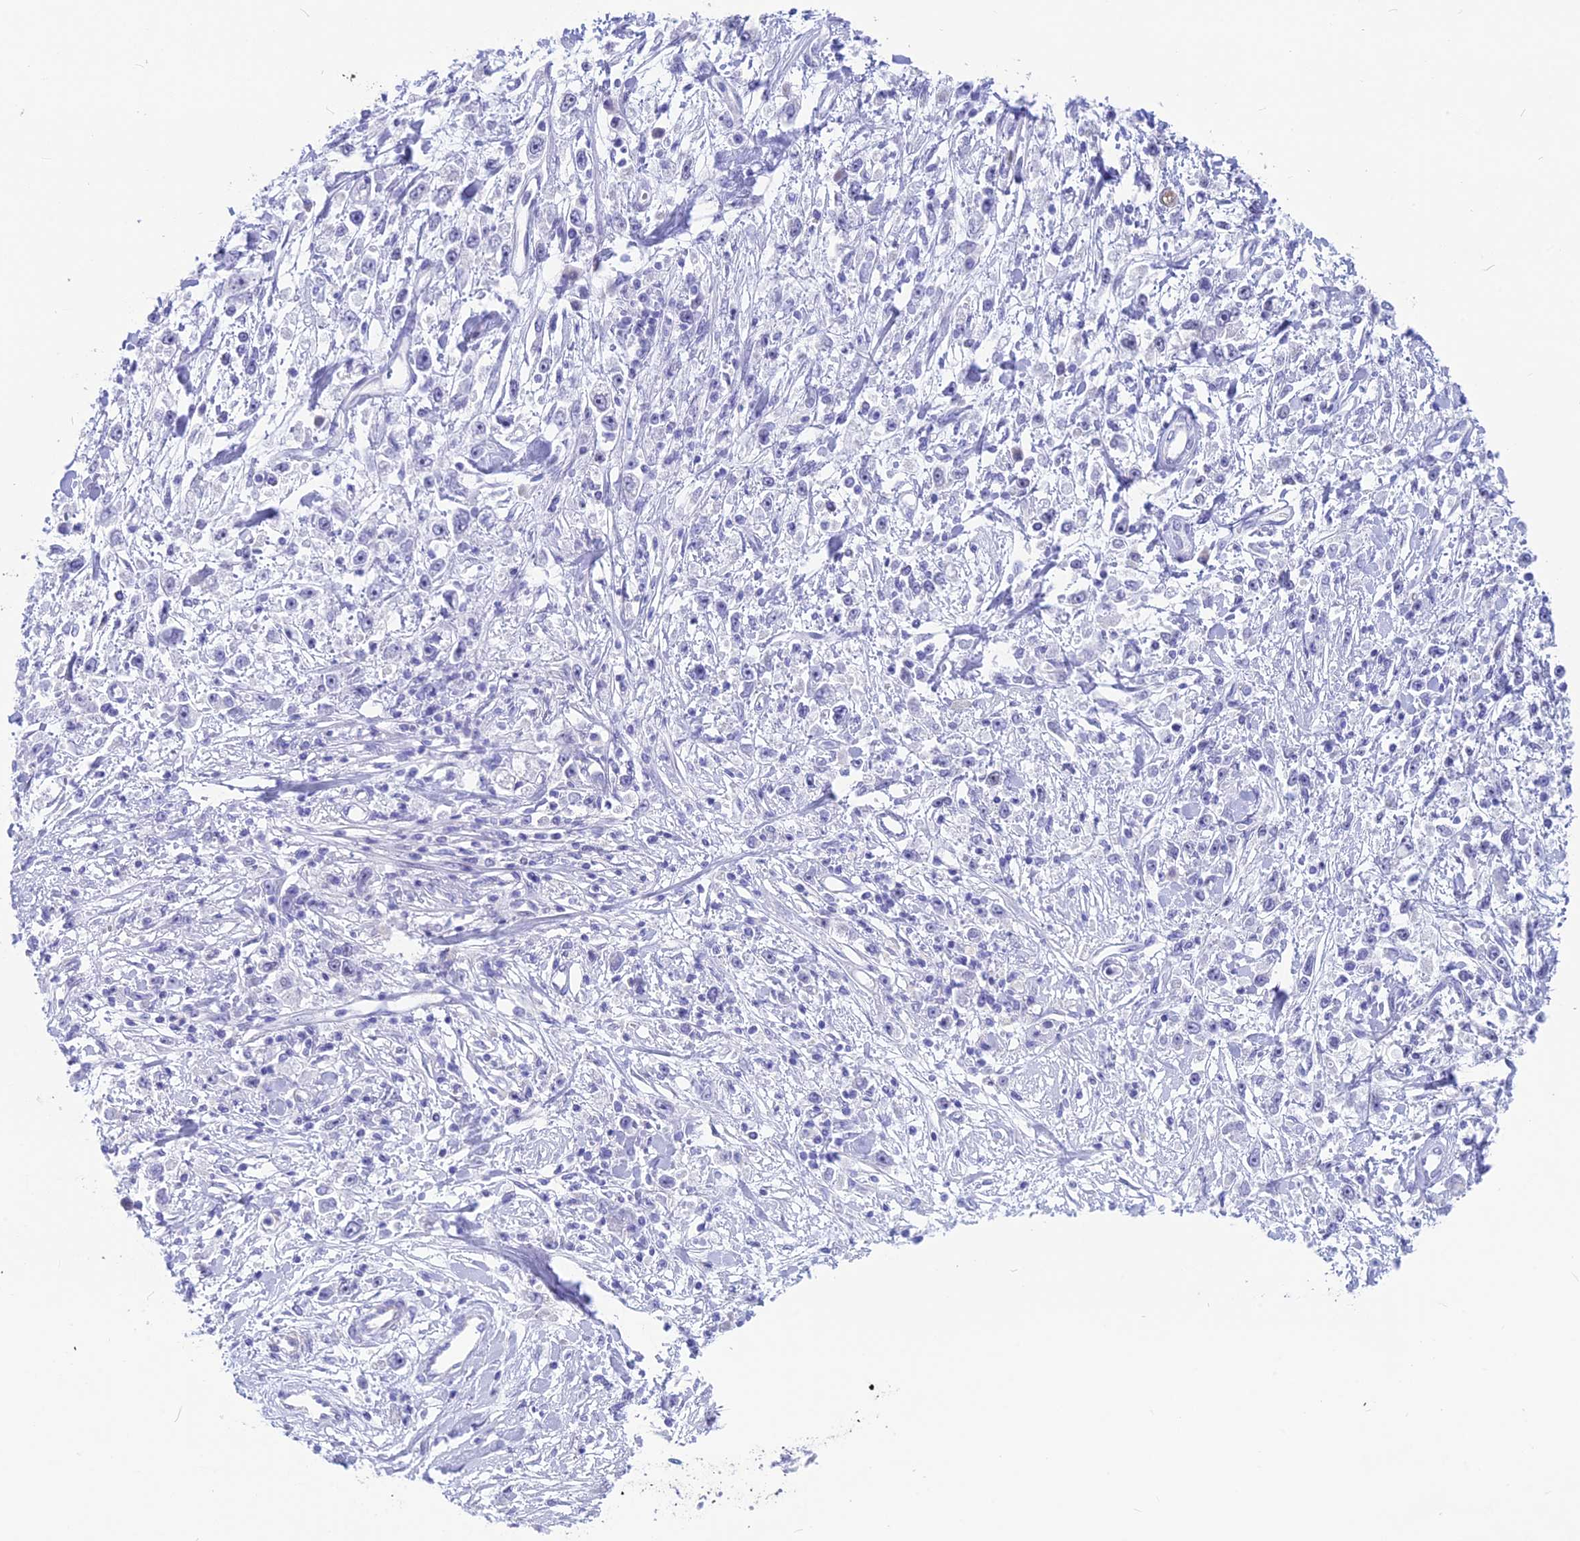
{"staining": {"intensity": "negative", "quantity": "none", "location": "none"}, "tissue": "stomach cancer", "cell_type": "Tumor cells", "image_type": "cancer", "snomed": [{"axis": "morphology", "description": "Adenocarcinoma, NOS"}, {"axis": "topography", "description": "Stomach"}], "caption": "Tumor cells are negative for brown protein staining in stomach cancer.", "gene": "SNTN", "patient": {"sex": "female", "age": 59}}